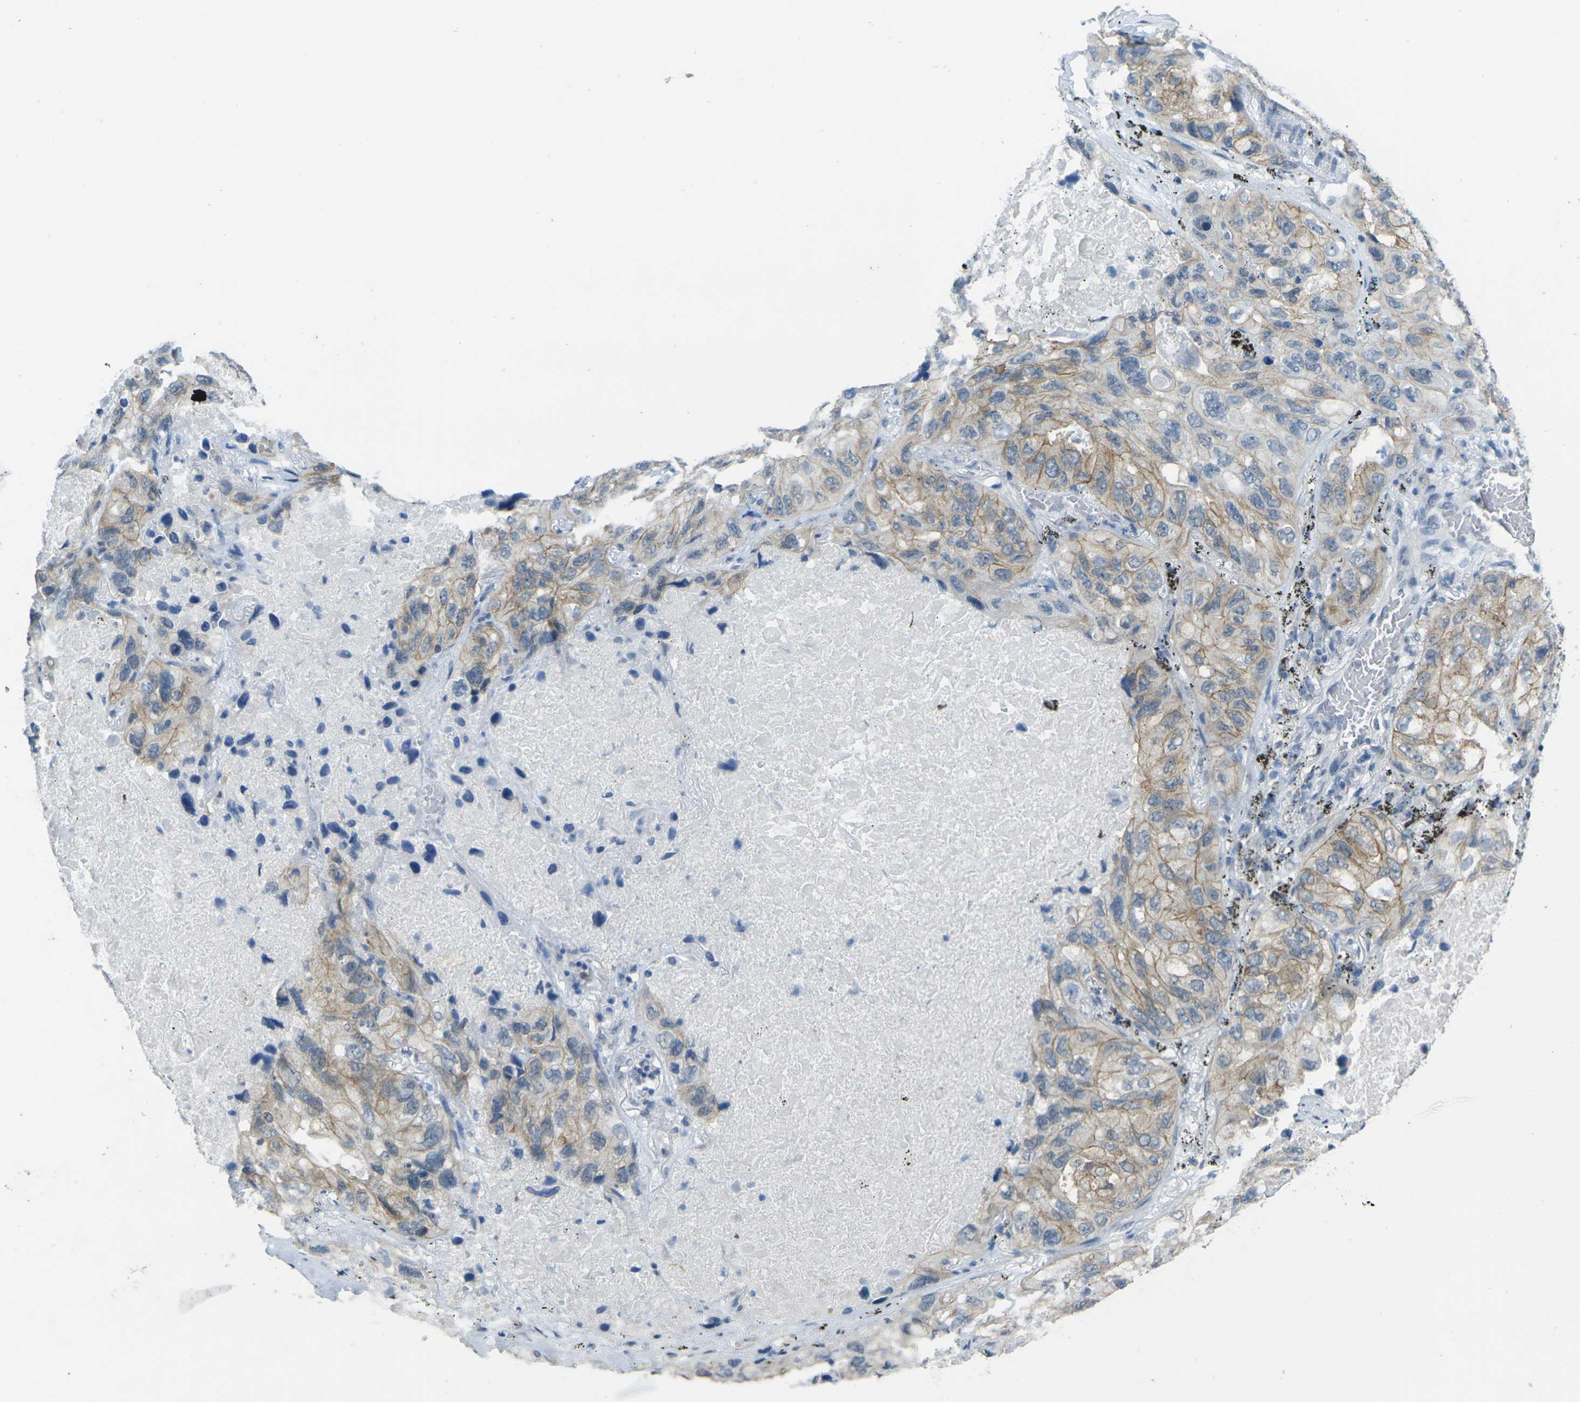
{"staining": {"intensity": "moderate", "quantity": ">75%", "location": "cytoplasmic/membranous"}, "tissue": "lung cancer", "cell_type": "Tumor cells", "image_type": "cancer", "snomed": [{"axis": "morphology", "description": "Squamous cell carcinoma, NOS"}, {"axis": "topography", "description": "Lung"}], "caption": "This is a photomicrograph of immunohistochemistry (IHC) staining of lung squamous cell carcinoma, which shows moderate staining in the cytoplasmic/membranous of tumor cells.", "gene": "SPTBN2", "patient": {"sex": "female", "age": 73}}